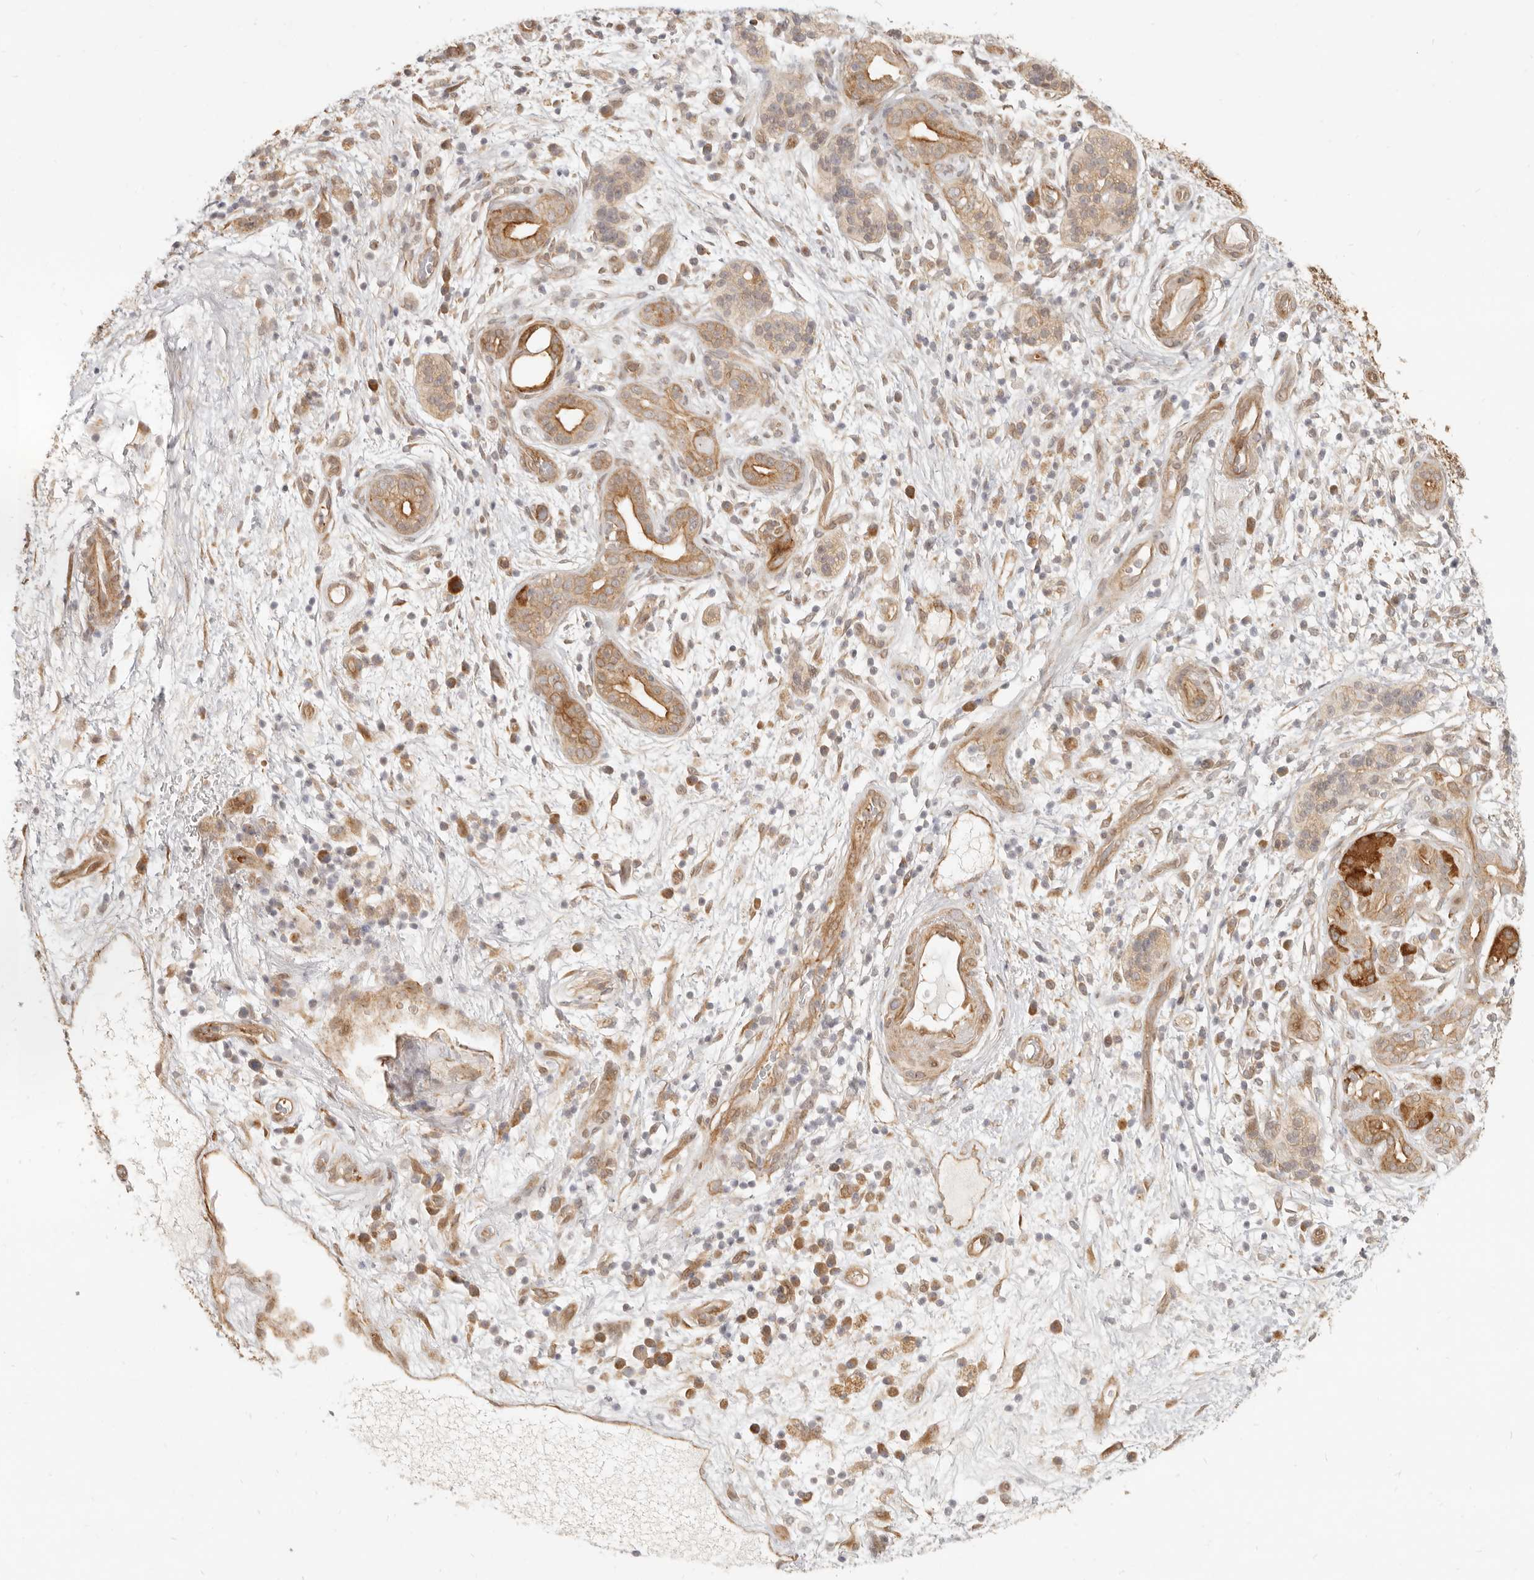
{"staining": {"intensity": "moderate", "quantity": ">75%", "location": "cytoplasmic/membranous"}, "tissue": "pancreatic cancer", "cell_type": "Tumor cells", "image_type": "cancer", "snomed": [{"axis": "morphology", "description": "Adenocarcinoma, NOS"}, {"axis": "topography", "description": "Pancreas"}], "caption": "Human pancreatic cancer (adenocarcinoma) stained for a protein (brown) reveals moderate cytoplasmic/membranous positive positivity in about >75% of tumor cells.", "gene": "TUFT1", "patient": {"sex": "male", "age": 78}}